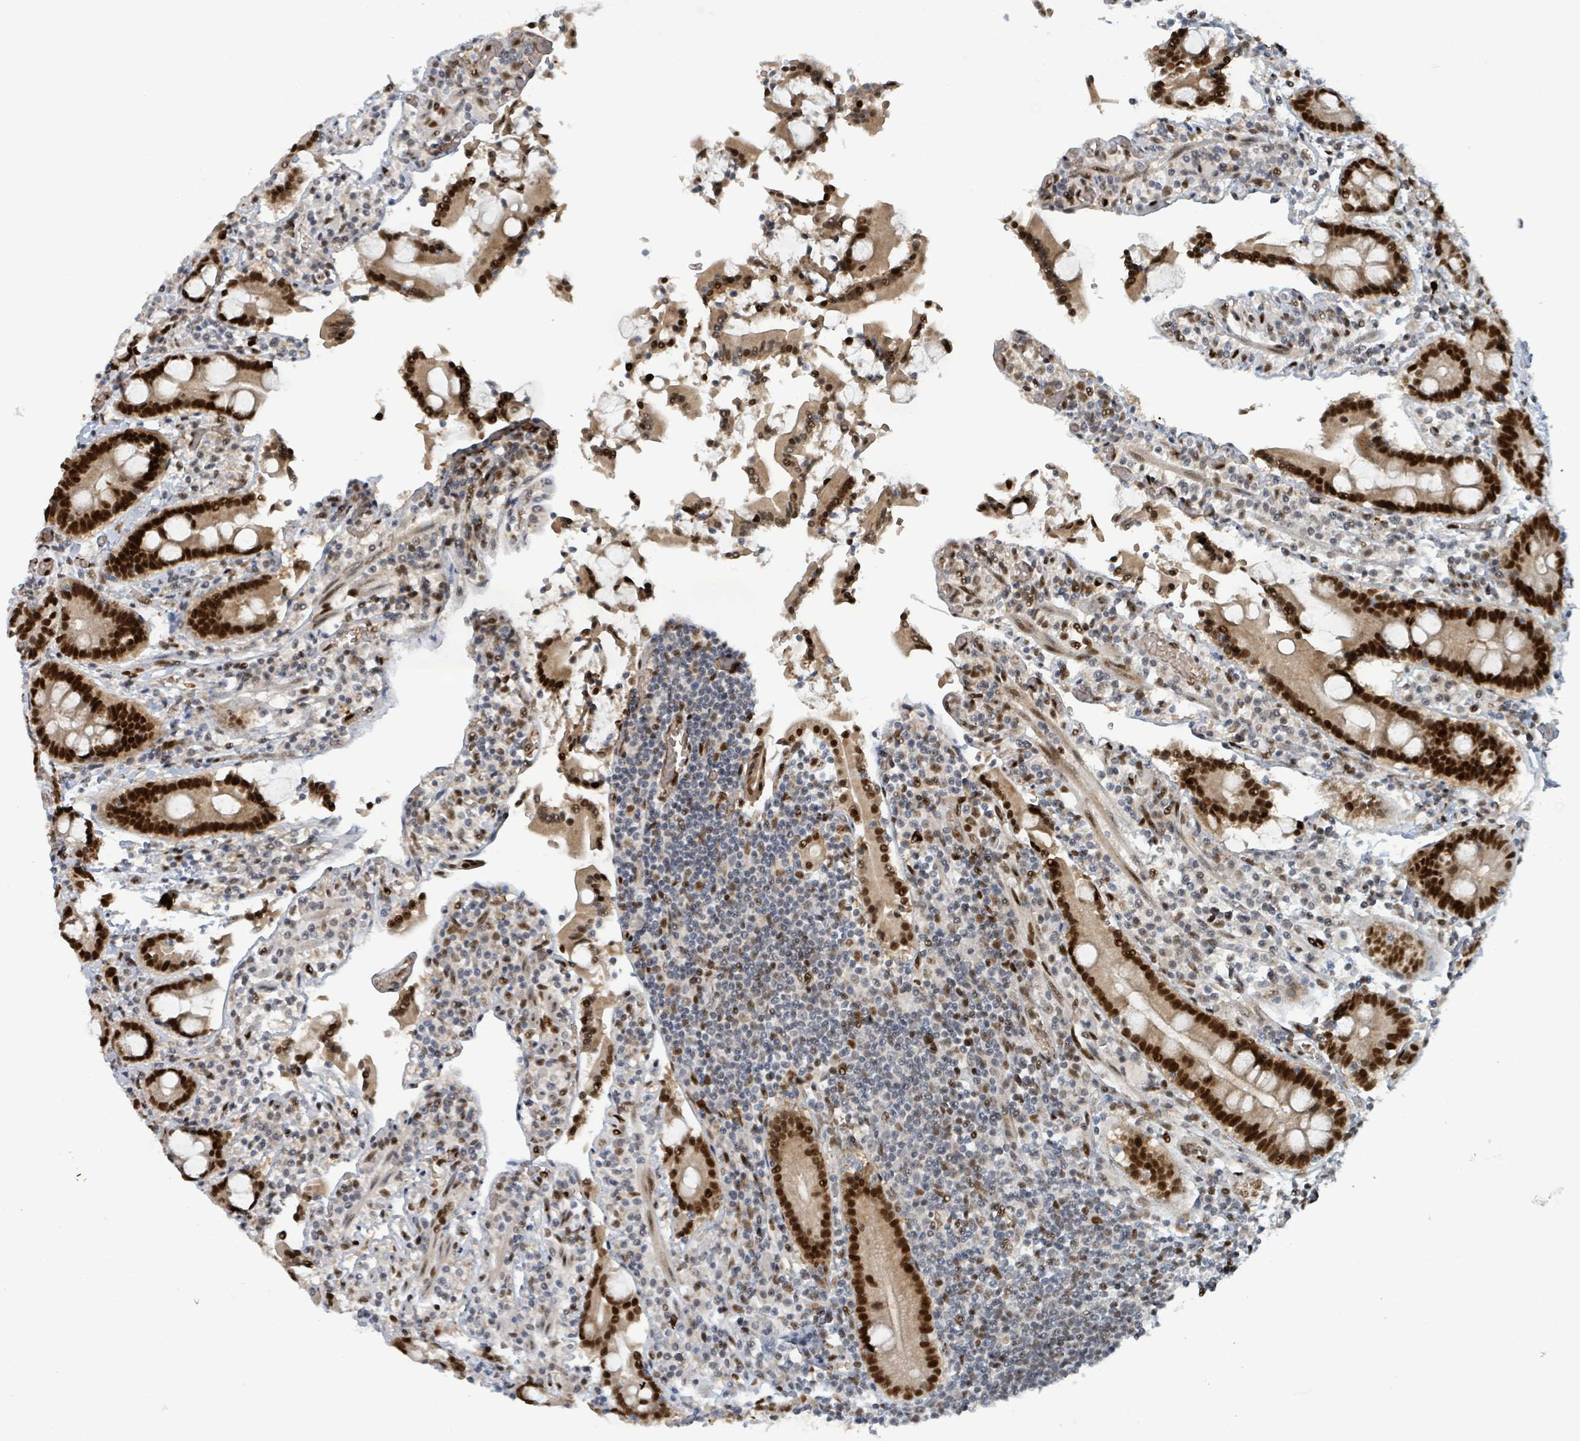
{"staining": {"intensity": "strong", "quantity": ">75%", "location": "nuclear"}, "tissue": "duodenum", "cell_type": "Glandular cells", "image_type": "normal", "snomed": [{"axis": "morphology", "description": "Normal tissue, NOS"}, {"axis": "topography", "description": "Duodenum"}], "caption": "A micrograph of duodenum stained for a protein demonstrates strong nuclear brown staining in glandular cells.", "gene": "KLF3", "patient": {"sex": "male", "age": 55}}